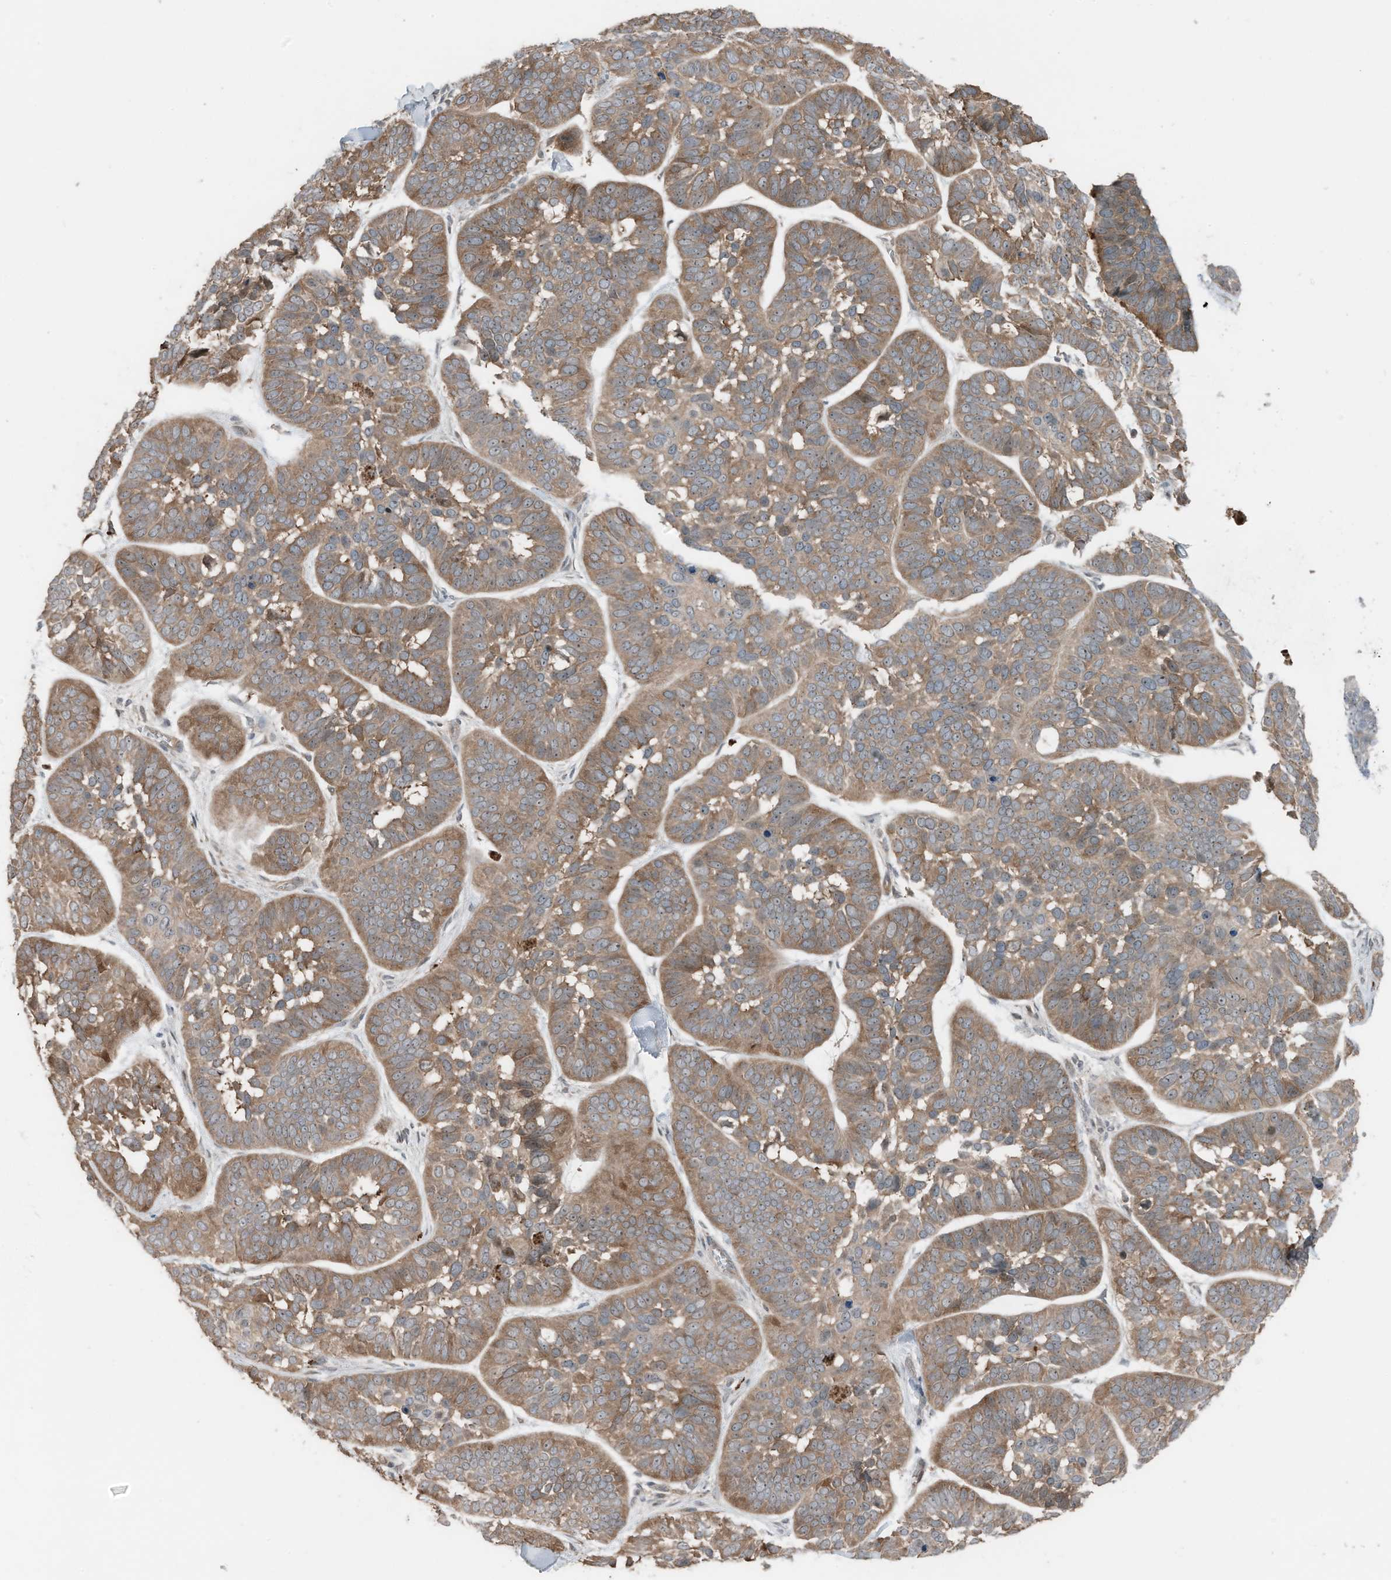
{"staining": {"intensity": "moderate", "quantity": ">75%", "location": "cytoplasmic/membranous"}, "tissue": "skin cancer", "cell_type": "Tumor cells", "image_type": "cancer", "snomed": [{"axis": "morphology", "description": "Basal cell carcinoma"}, {"axis": "topography", "description": "Skin"}], "caption": "This is a micrograph of immunohistochemistry staining of skin cancer, which shows moderate staining in the cytoplasmic/membranous of tumor cells.", "gene": "TXNDC9", "patient": {"sex": "male", "age": 62}}